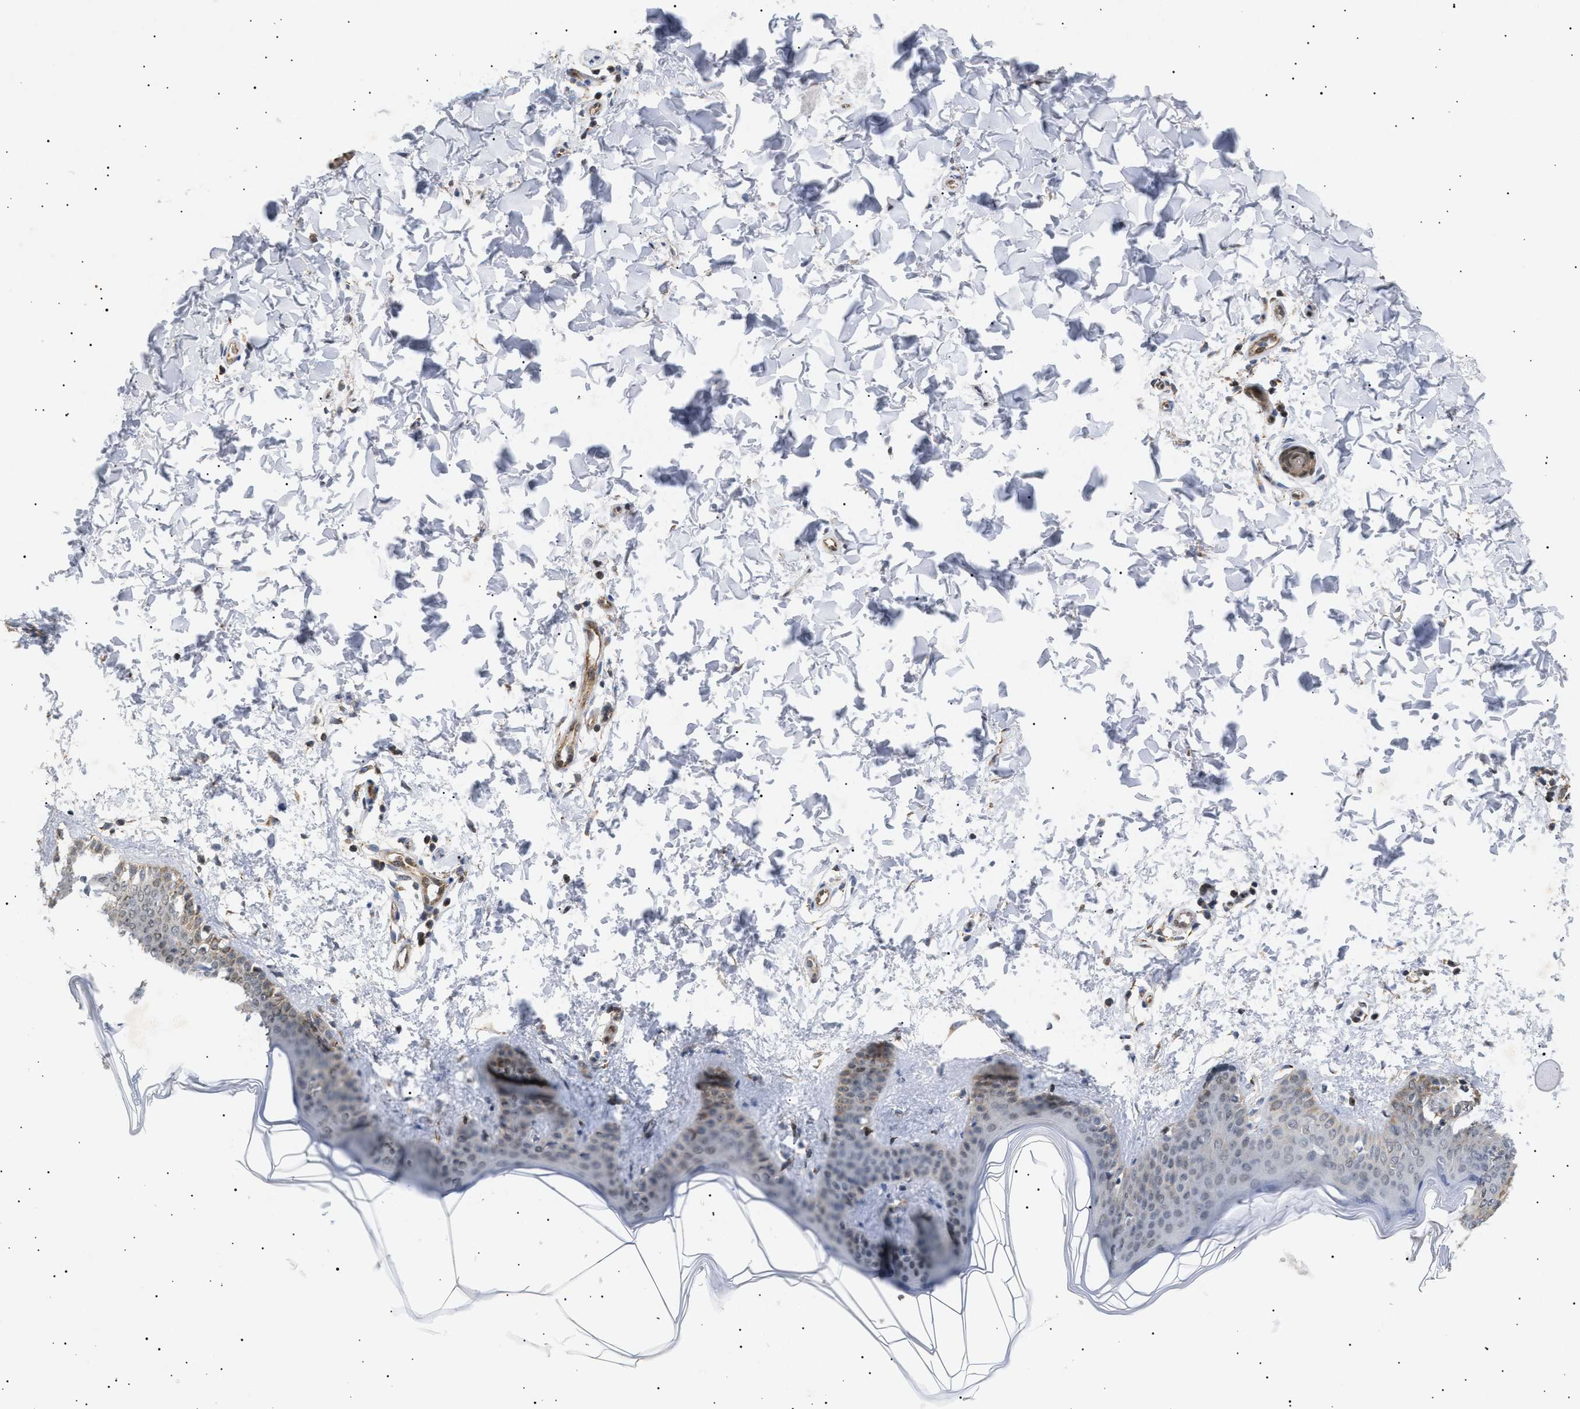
{"staining": {"intensity": "weak", "quantity": ">75%", "location": "cytoplasmic/membranous"}, "tissue": "skin", "cell_type": "Fibroblasts", "image_type": "normal", "snomed": [{"axis": "morphology", "description": "Normal tissue, NOS"}, {"axis": "topography", "description": "Skin"}], "caption": "Skin stained with DAB (3,3'-diaminobenzidine) immunohistochemistry demonstrates low levels of weak cytoplasmic/membranous expression in approximately >75% of fibroblasts.", "gene": "SIRT5", "patient": {"sex": "female", "age": 17}}